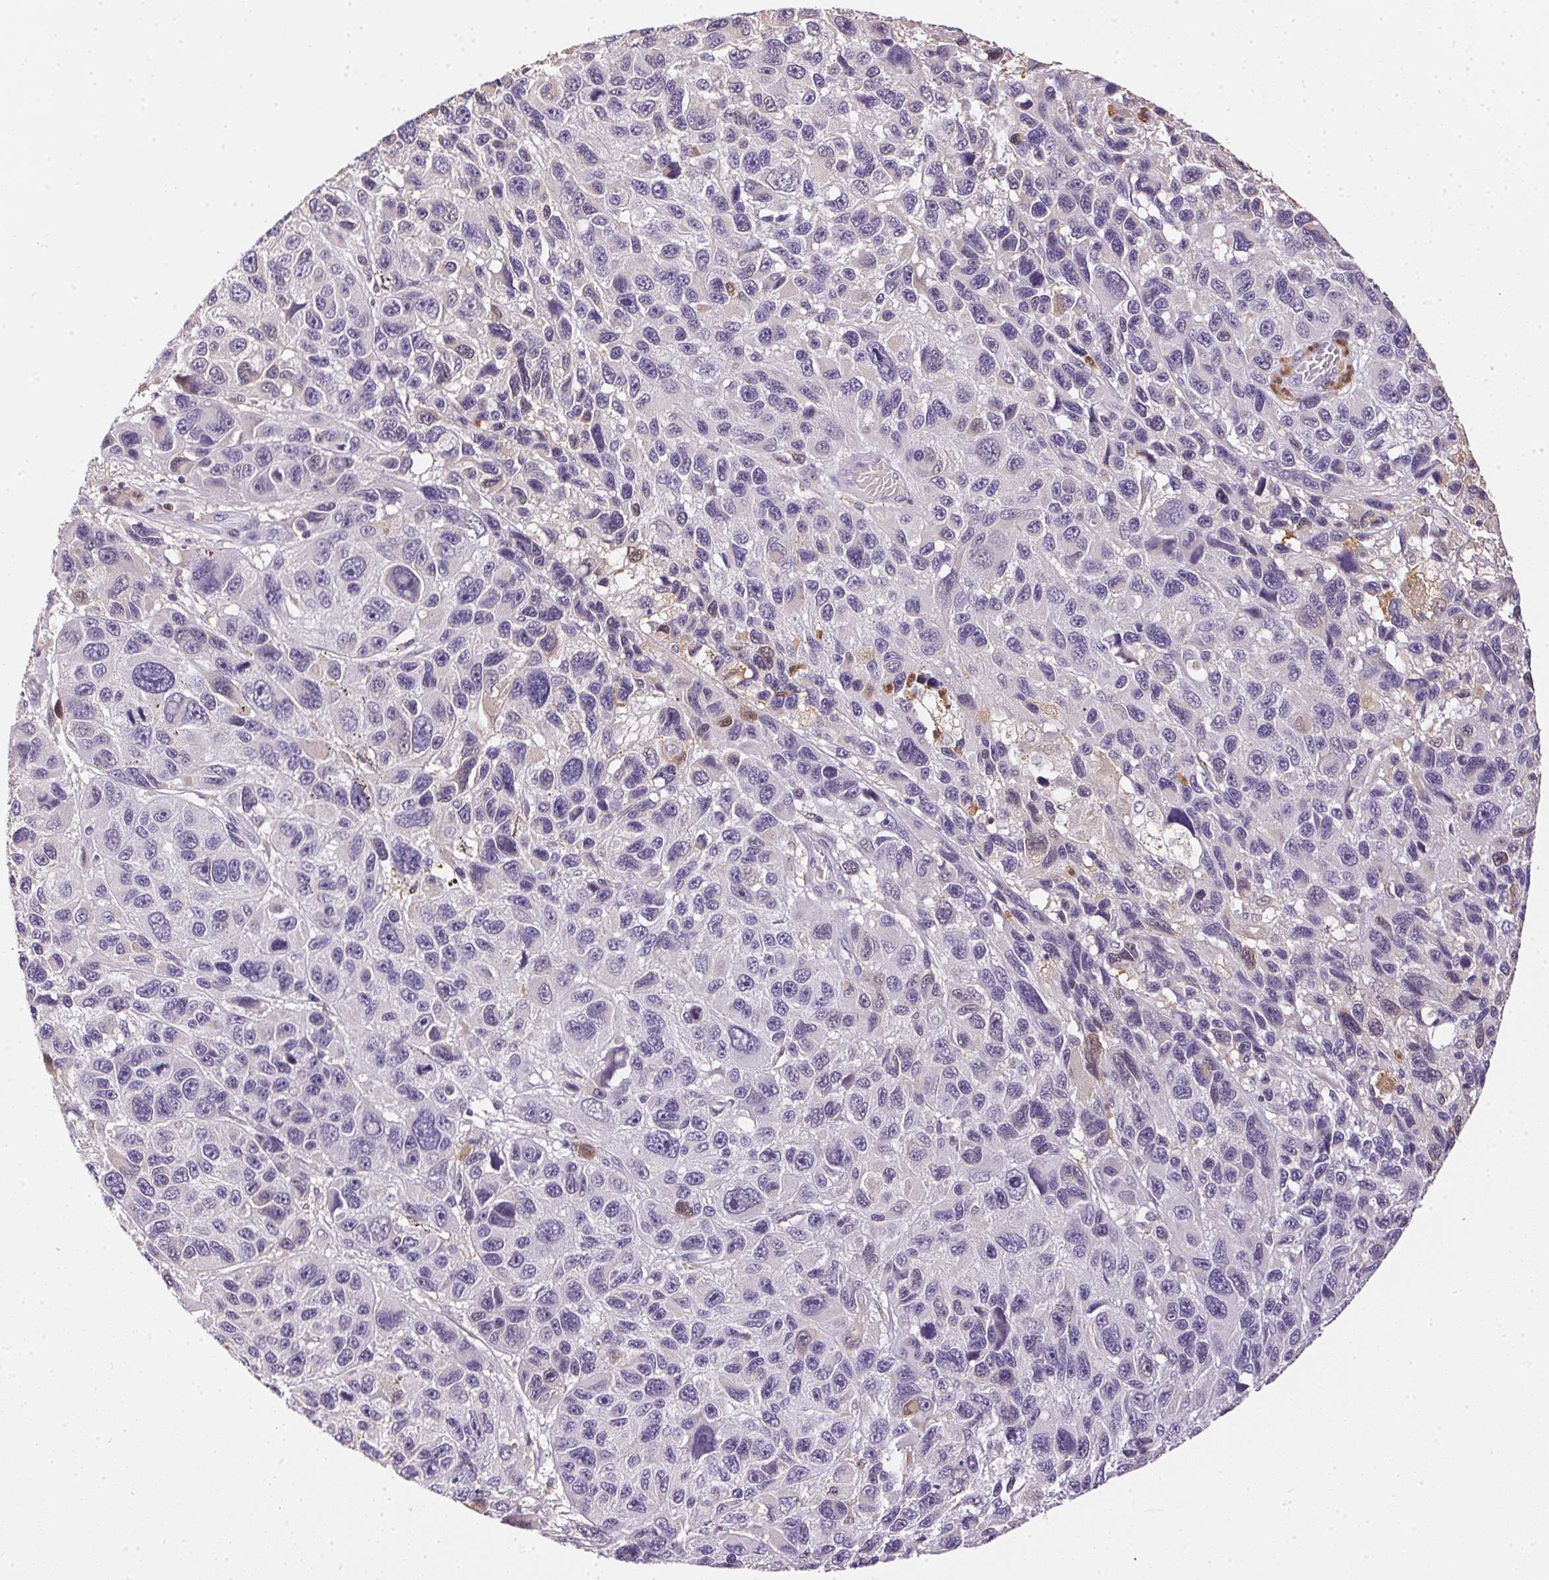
{"staining": {"intensity": "negative", "quantity": "none", "location": "none"}, "tissue": "melanoma", "cell_type": "Tumor cells", "image_type": "cancer", "snomed": [{"axis": "morphology", "description": "Malignant melanoma, NOS"}, {"axis": "topography", "description": "Skin"}], "caption": "An immunohistochemistry micrograph of malignant melanoma is shown. There is no staining in tumor cells of malignant melanoma.", "gene": "S100A3", "patient": {"sex": "male", "age": 53}}